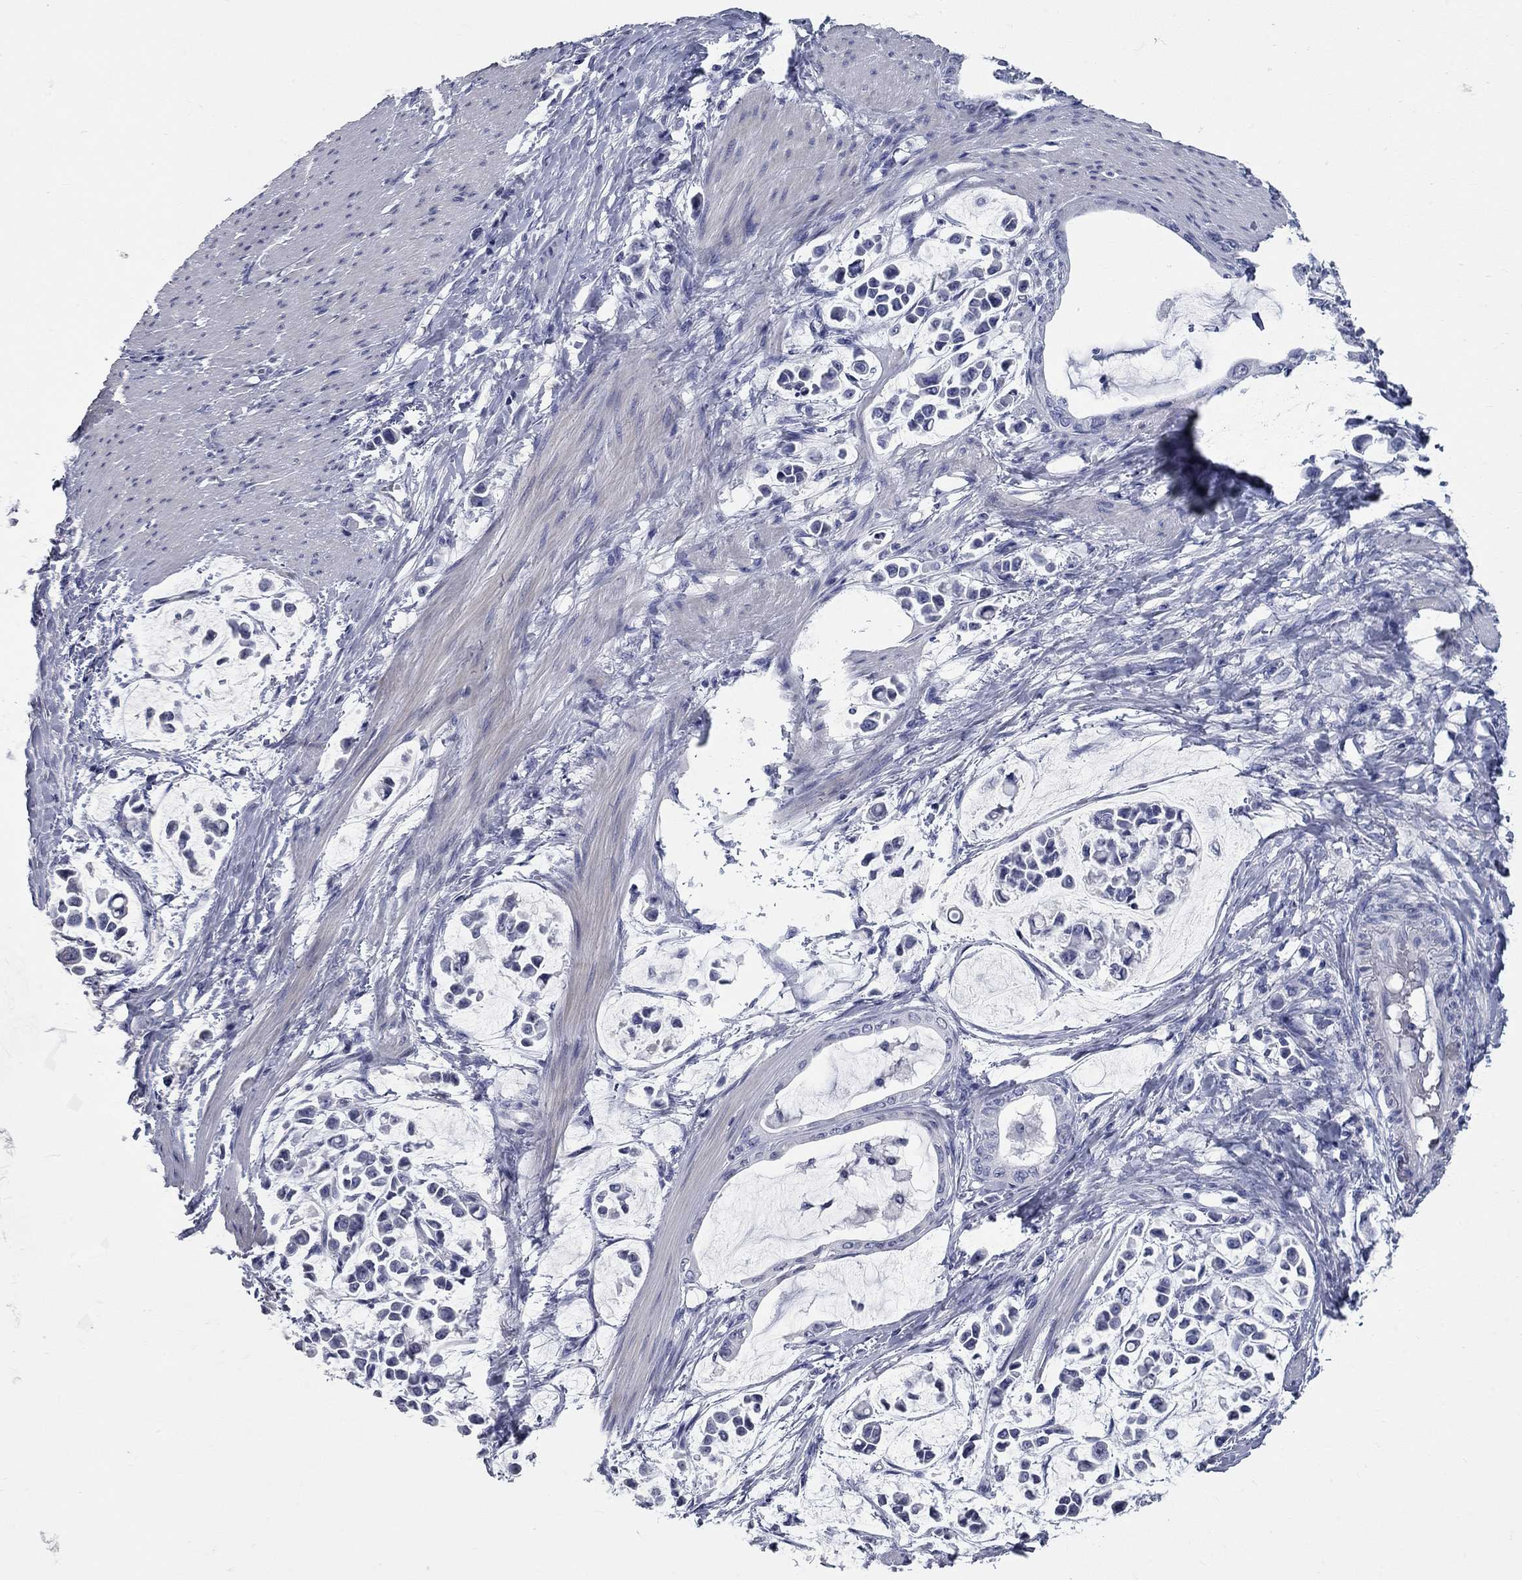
{"staining": {"intensity": "negative", "quantity": "none", "location": "none"}, "tissue": "stomach cancer", "cell_type": "Tumor cells", "image_type": "cancer", "snomed": [{"axis": "morphology", "description": "Adenocarcinoma, NOS"}, {"axis": "topography", "description": "Stomach"}], "caption": "A histopathology image of human adenocarcinoma (stomach) is negative for staining in tumor cells.", "gene": "SYT12", "patient": {"sex": "male", "age": 82}}